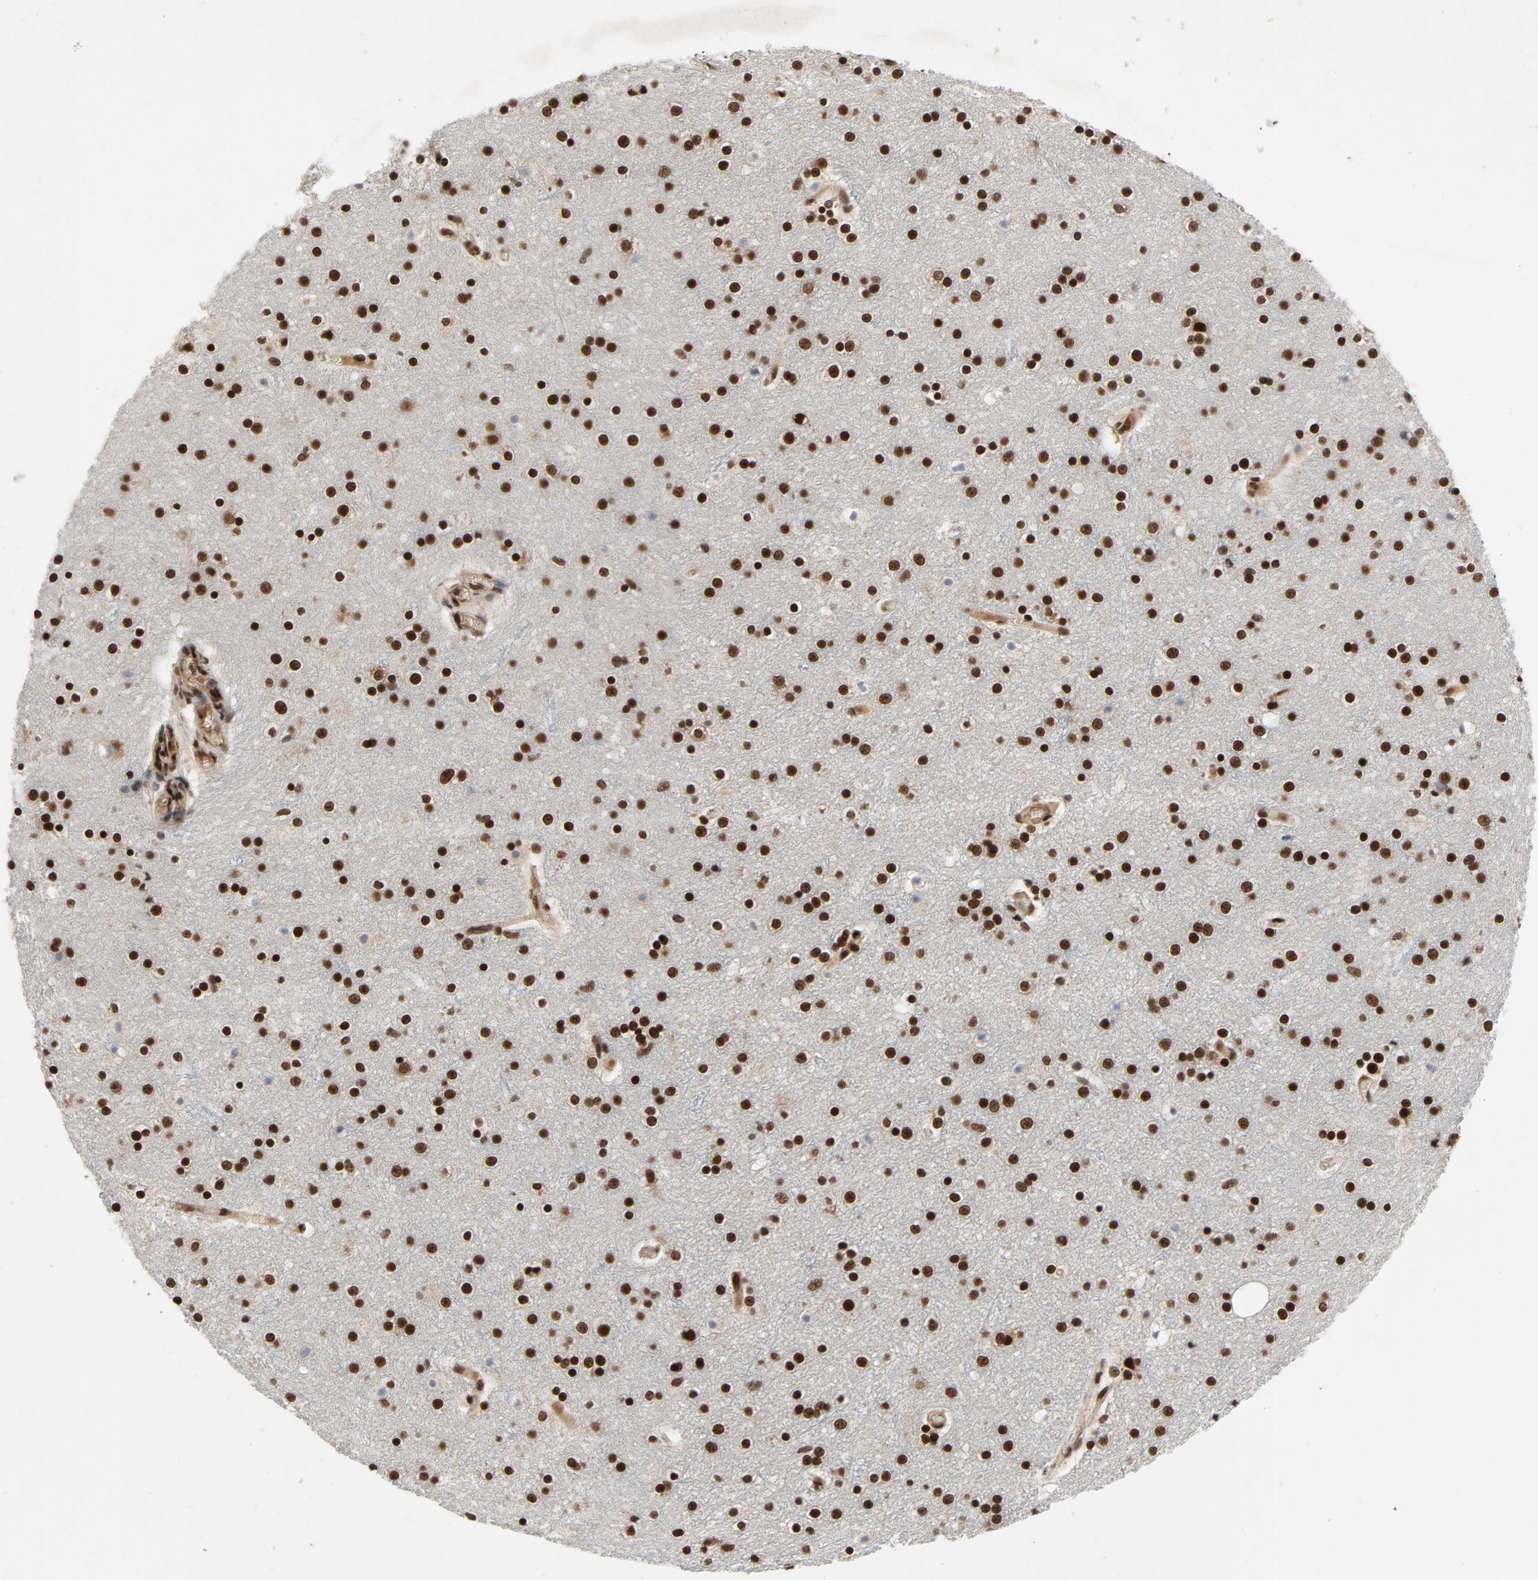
{"staining": {"intensity": "weak", "quantity": "25%-75%", "location": "cytoplasmic/membranous"}, "tissue": "cerebral cortex", "cell_type": "Endothelial cells", "image_type": "normal", "snomed": [{"axis": "morphology", "description": "Normal tissue, NOS"}, {"axis": "topography", "description": "Cerebral cortex"}], "caption": "DAB (3,3'-diaminobenzidine) immunohistochemical staining of unremarkable human cerebral cortex displays weak cytoplasmic/membranous protein positivity in about 25%-75% of endothelial cells.", "gene": "SMARCD1", "patient": {"sex": "female", "age": 54}}